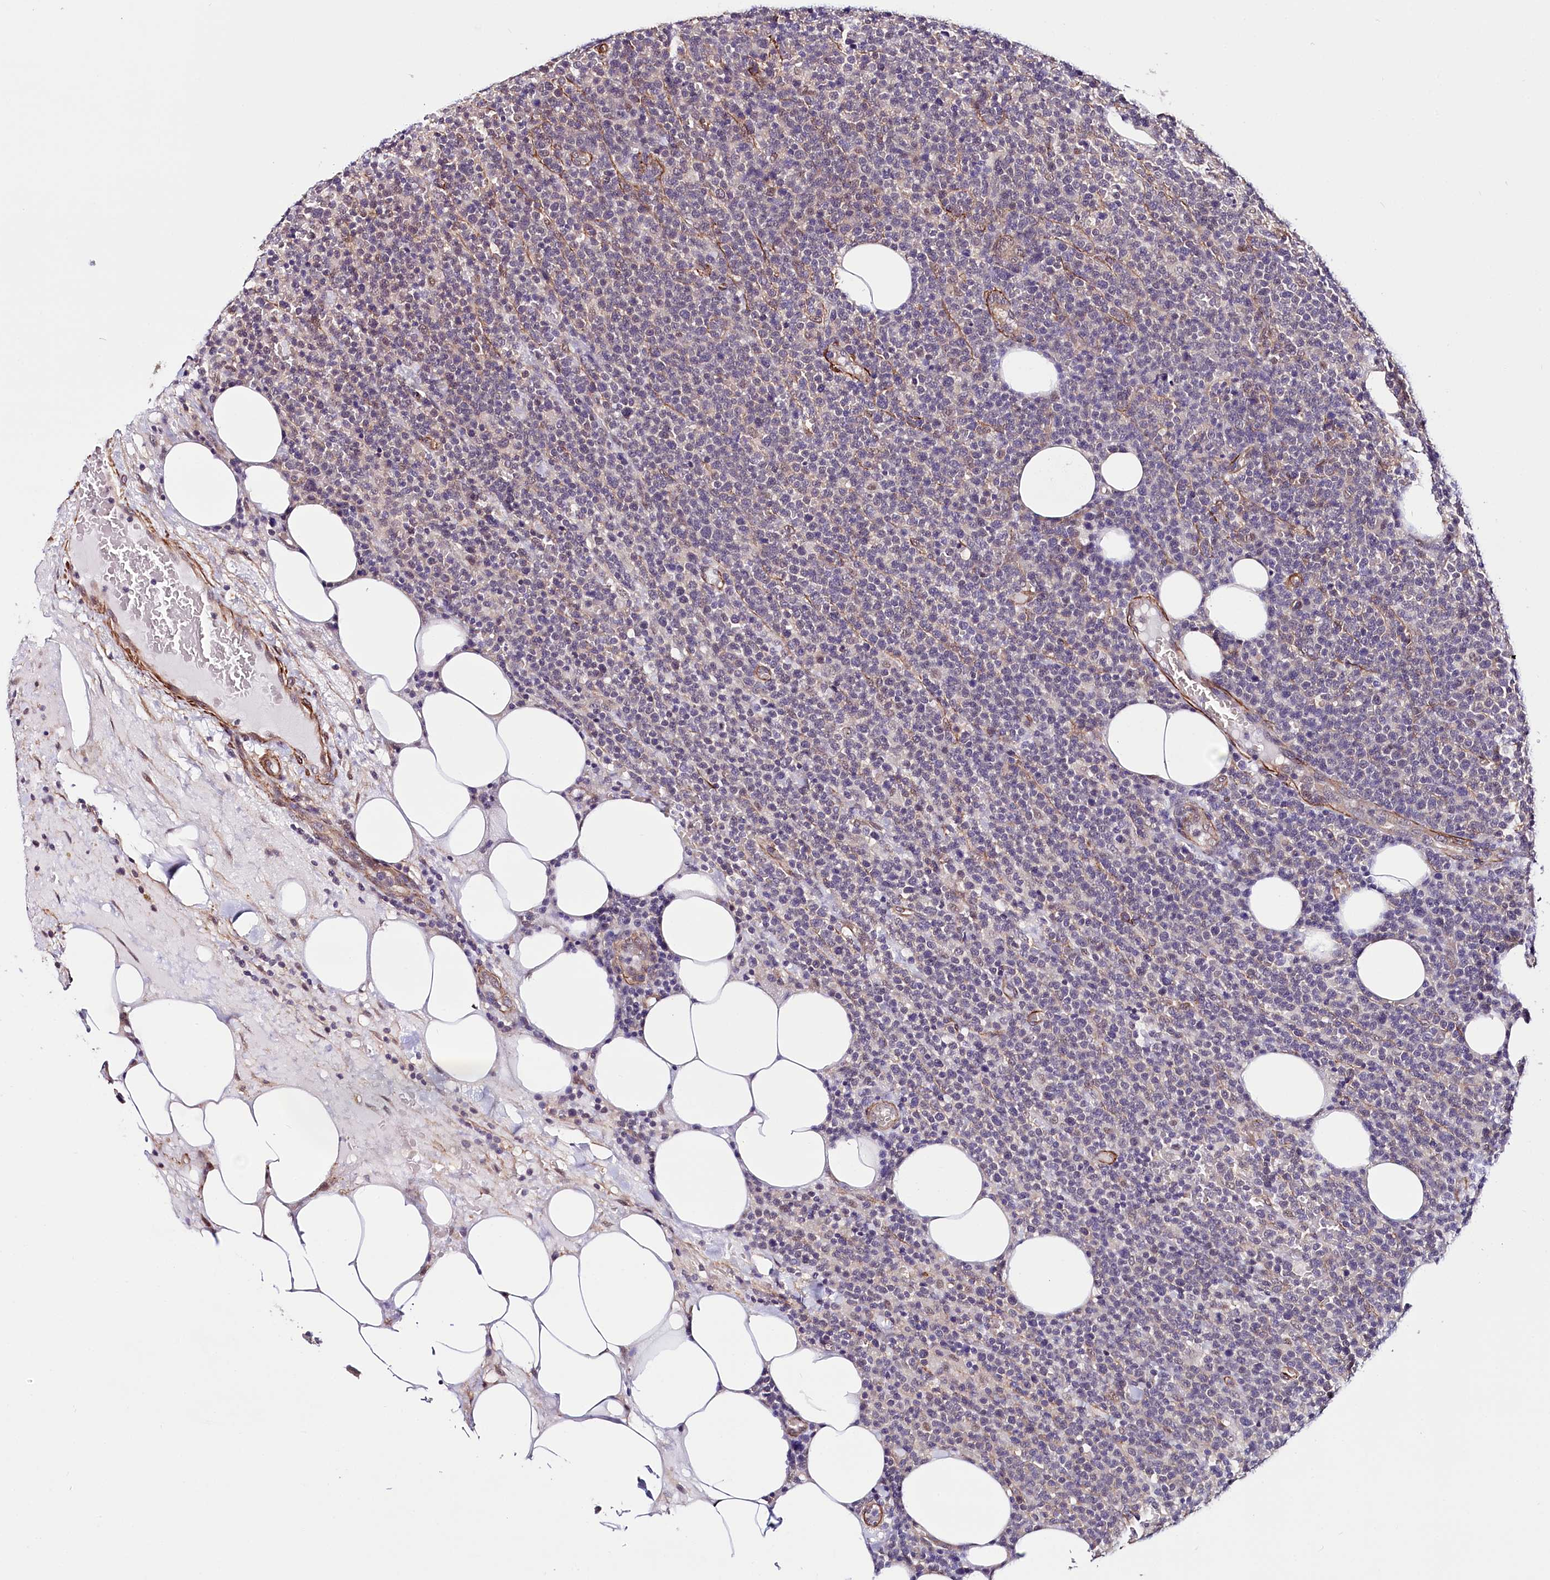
{"staining": {"intensity": "negative", "quantity": "none", "location": "none"}, "tissue": "lymphoma", "cell_type": "Tumor cells", "image_type": "cancer", "snomed": [{"axis": "morphology", "description": "Malignant lymphoma, non-Hodgkin's type, High grade"}, {"axis": "topography", "description": "Lymph node"}], "caption": "Tumor cells show no significant positivity in lymphoma.", "gene": "PPP2R5B", "patient": {"sex": "male", "age": 61}}